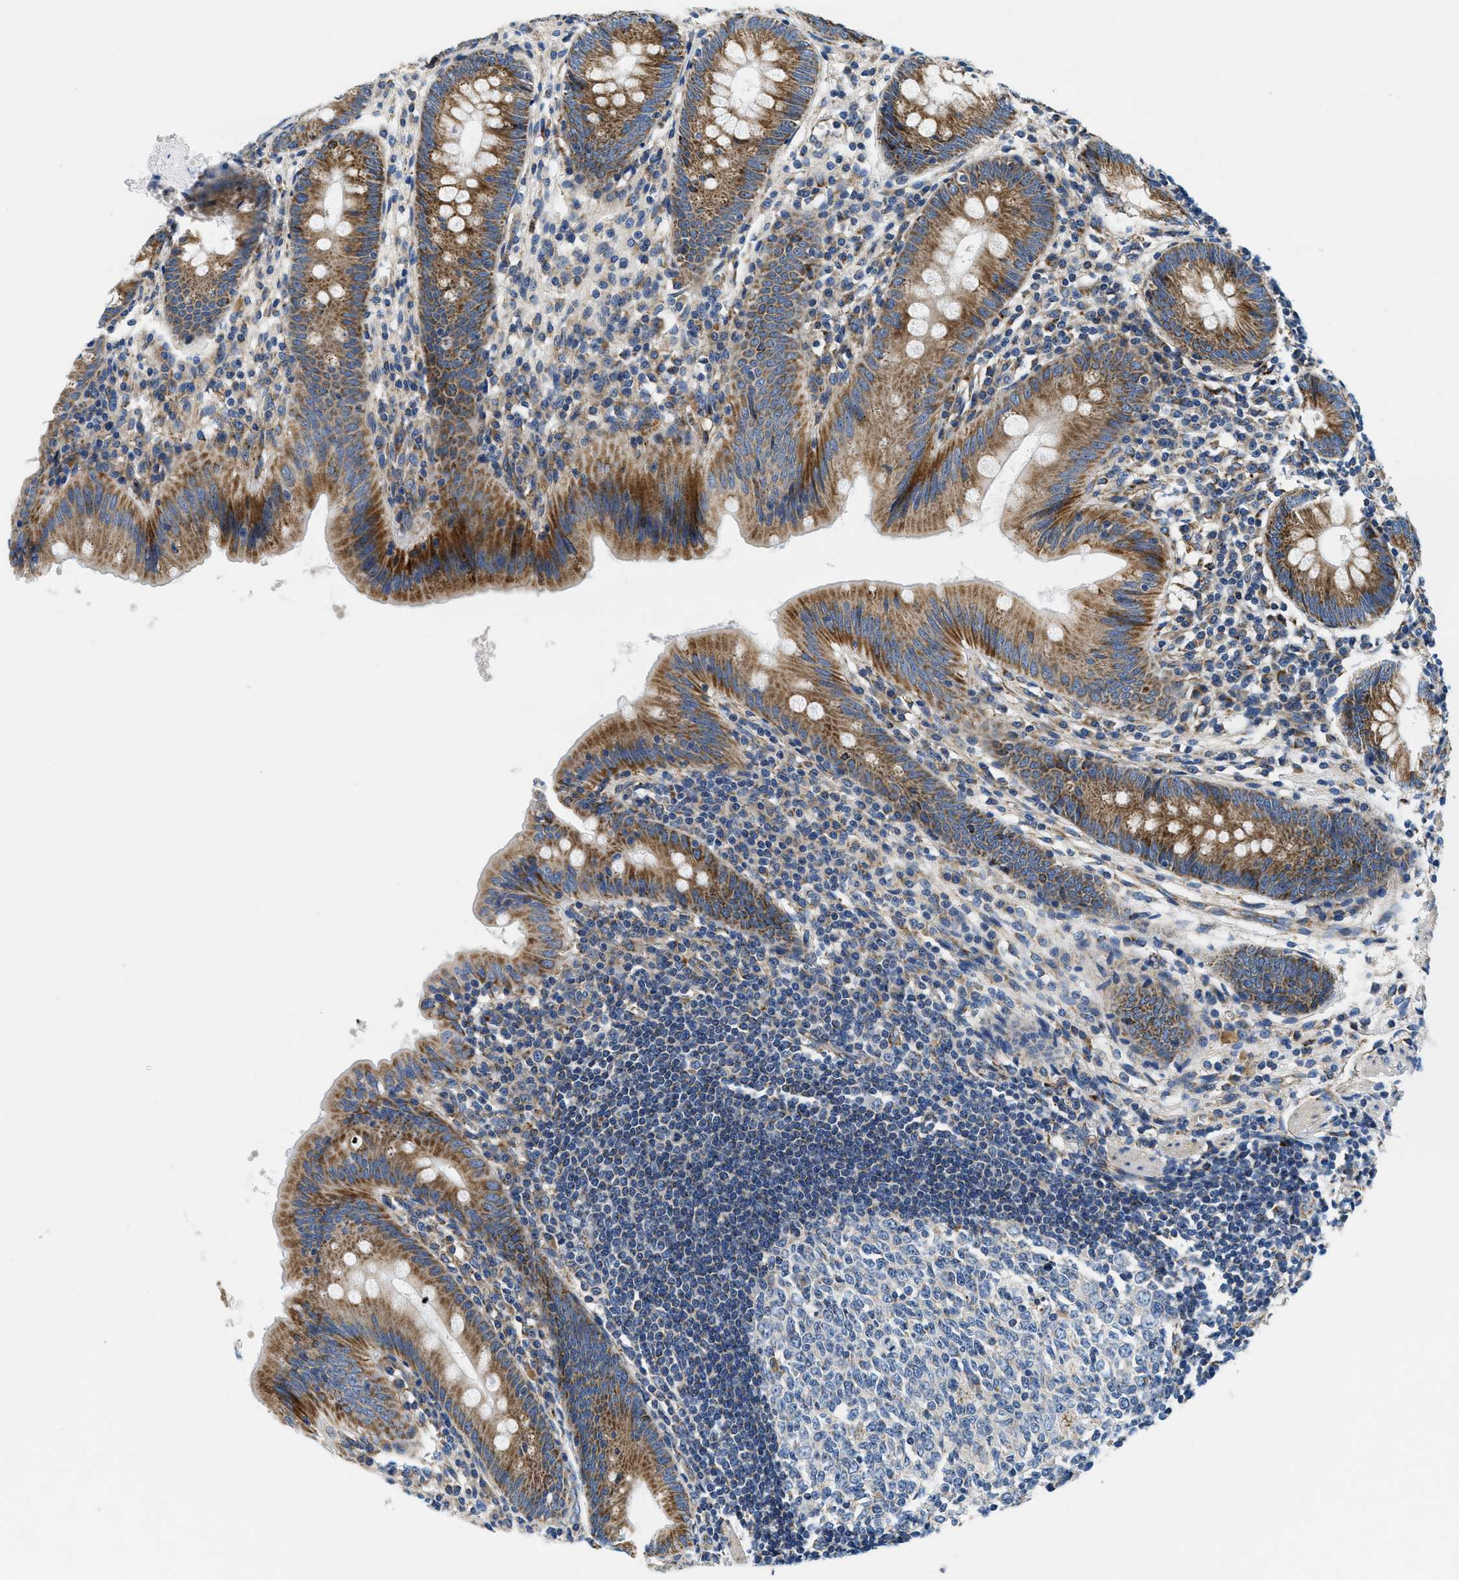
{"staining": {"intensity": "moderate", "quantity": ">75%", "location": "cytoplasmic/membranous"}, "tissue": "appendix", "cell_type": "Glandular cells", "image_type": "normal", "snomed": [{"axis": "morphology", "description": "Normal tissue, NOS"}, {"axis": "topography", "description": "Appendix"}], "caption": "Appendix stained for a protein demonstrates moderate cytoplasmic/membranous positivity in glandular cells. (DAB = brown stain, brightfield microscopy at high magnification).", "gene": "SAMD4B", "patient": {"sex": "male", "age": 56}}